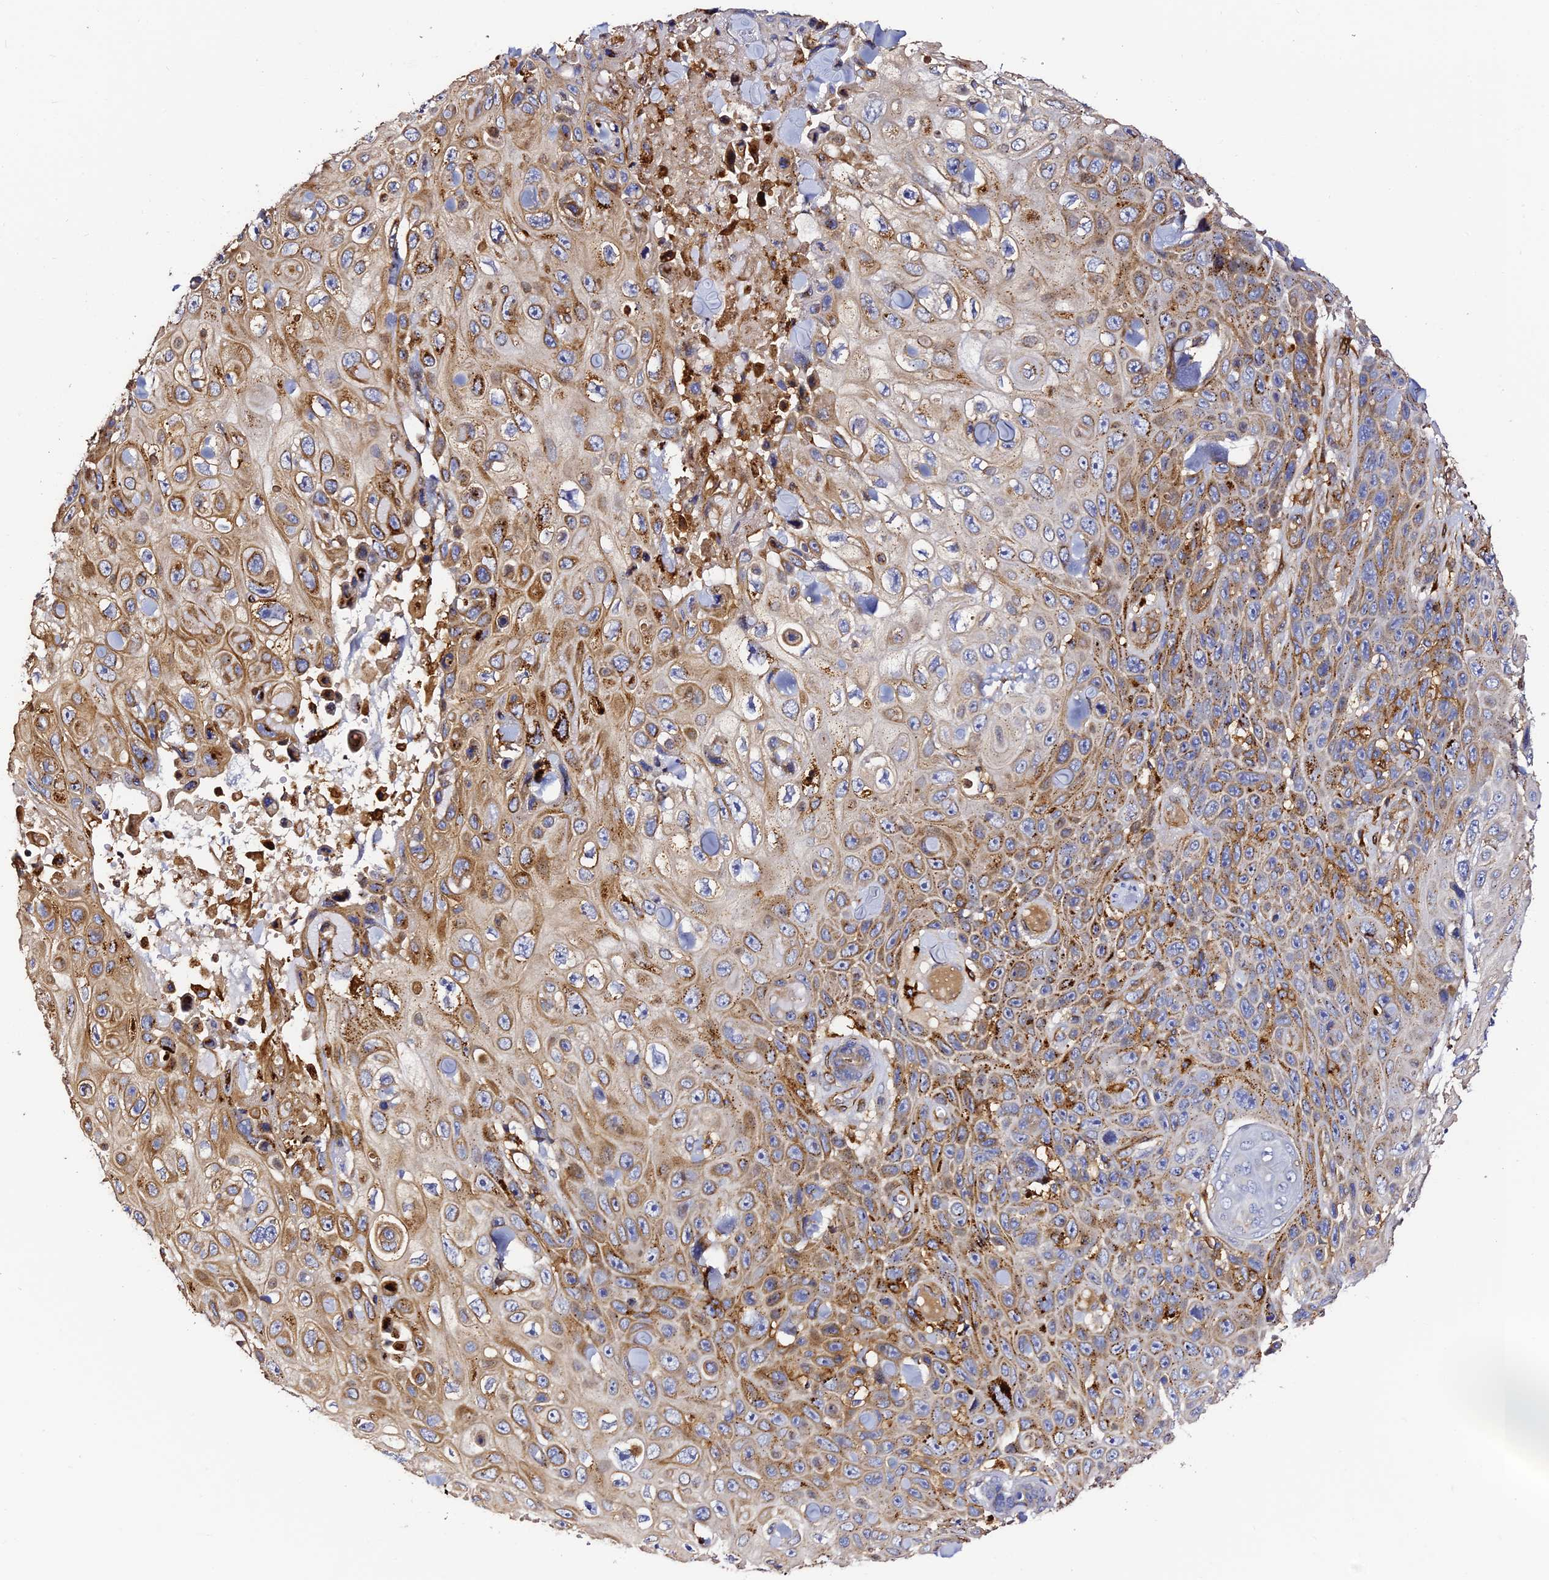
{"staining": {"intensity": "moderate", "quantity": ">75%", "location": "cytoplasmic/membranous"}, "tissue": "skin cancer", "cell_type": "Tumor cells", "image_type": "cancer", "snomed": [{"axis": "morphology", "description": "Squamous cell carcinoma, NOS"}, {"axis": "topography", "description": "Skin"}], "caption": "Immunohistochemistry (IHC) (DAB (3,3'-diaminobenzidine)) staining of skin cancer reveals moderate cytoplasmic/membranous protein positivity in about >75% of tumor cells.", "gene": "TRPV2", "patient": {"sex": "male", "age": 82}}